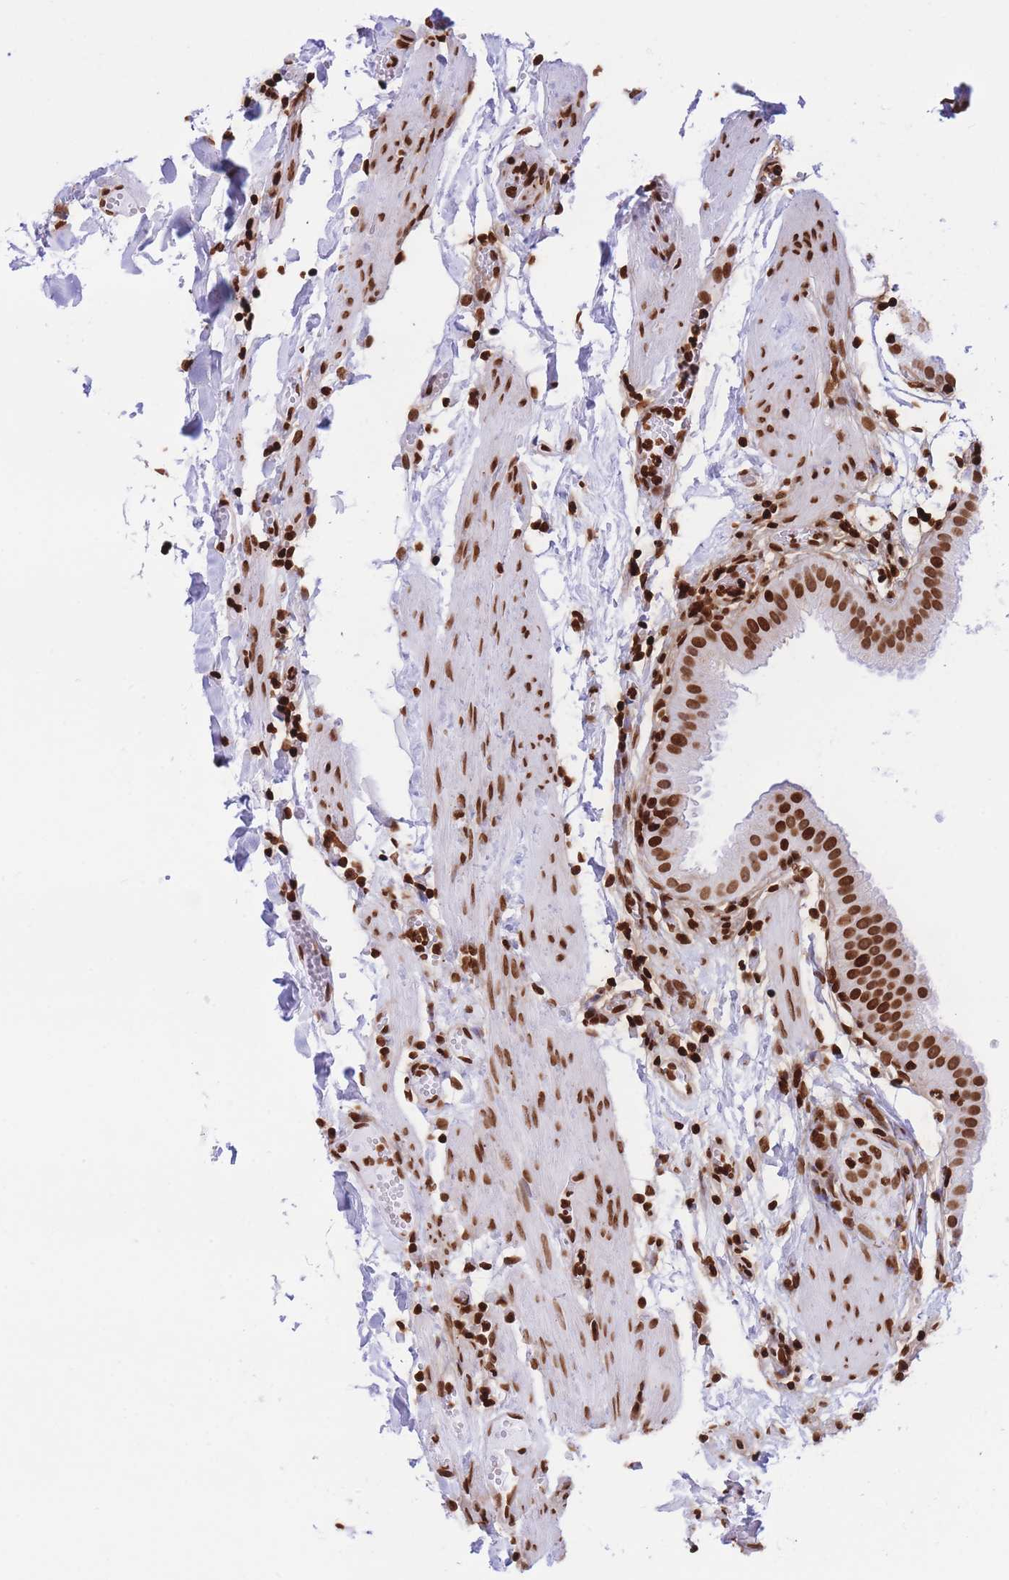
{"staining": {"intensity": "strong", "quantity": ">75%", "location": "nuclear"}, "tissue": "gallbladder", "cell_type": "Glandular cells", "image_type": "normal", "snomed": [{"axis": "morphology", "description": "Normal tissue, NOS"}, {"axis": "topography", "description": "Gallbladder"}], "caption": "Normal gallbladder shows strong nuclear positivity in approximately >75% of glandular cells.", "gene": "H2BC10", "patient": {"sex": "female", "age": 61}}